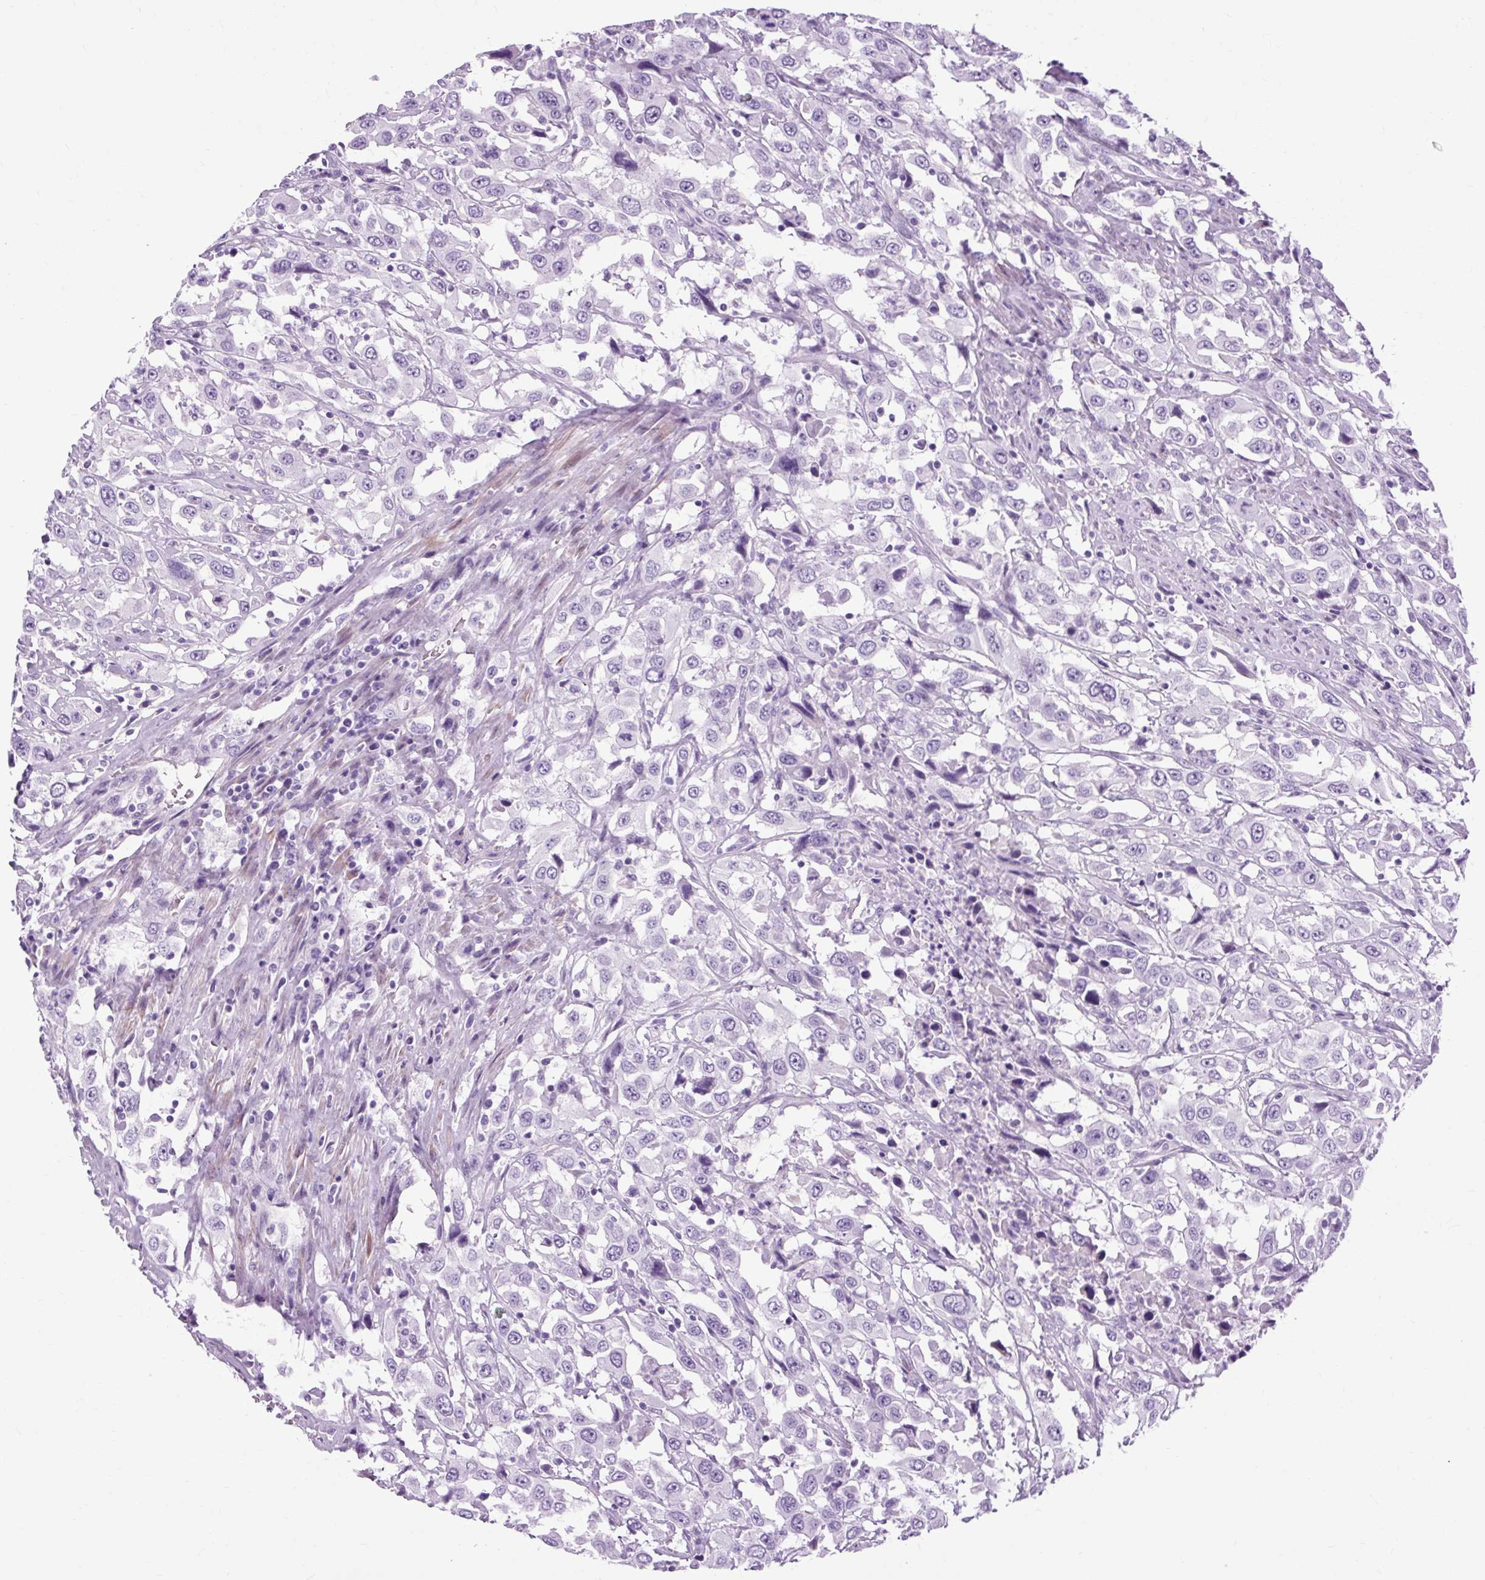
{"staining": {"intensity": "negative", "quantity": "none", "location": "none"}, "tissue": "urothelial cancer", "cell_type": "Tumor cells", "image_type": "cancer", "snomed": [{"axis": "morphology", "description": "Urothelial carcinoma, High grade"}, {"axis": "topography", "description": "Urinary bladder"}], "caption": "Histopathology image shows no significant protein positivity in tumor cells of urothelial cancer. Nuclei are stained in blue.", "gene": "OOEP", "patient": {"sex": "male", "age": 61}}